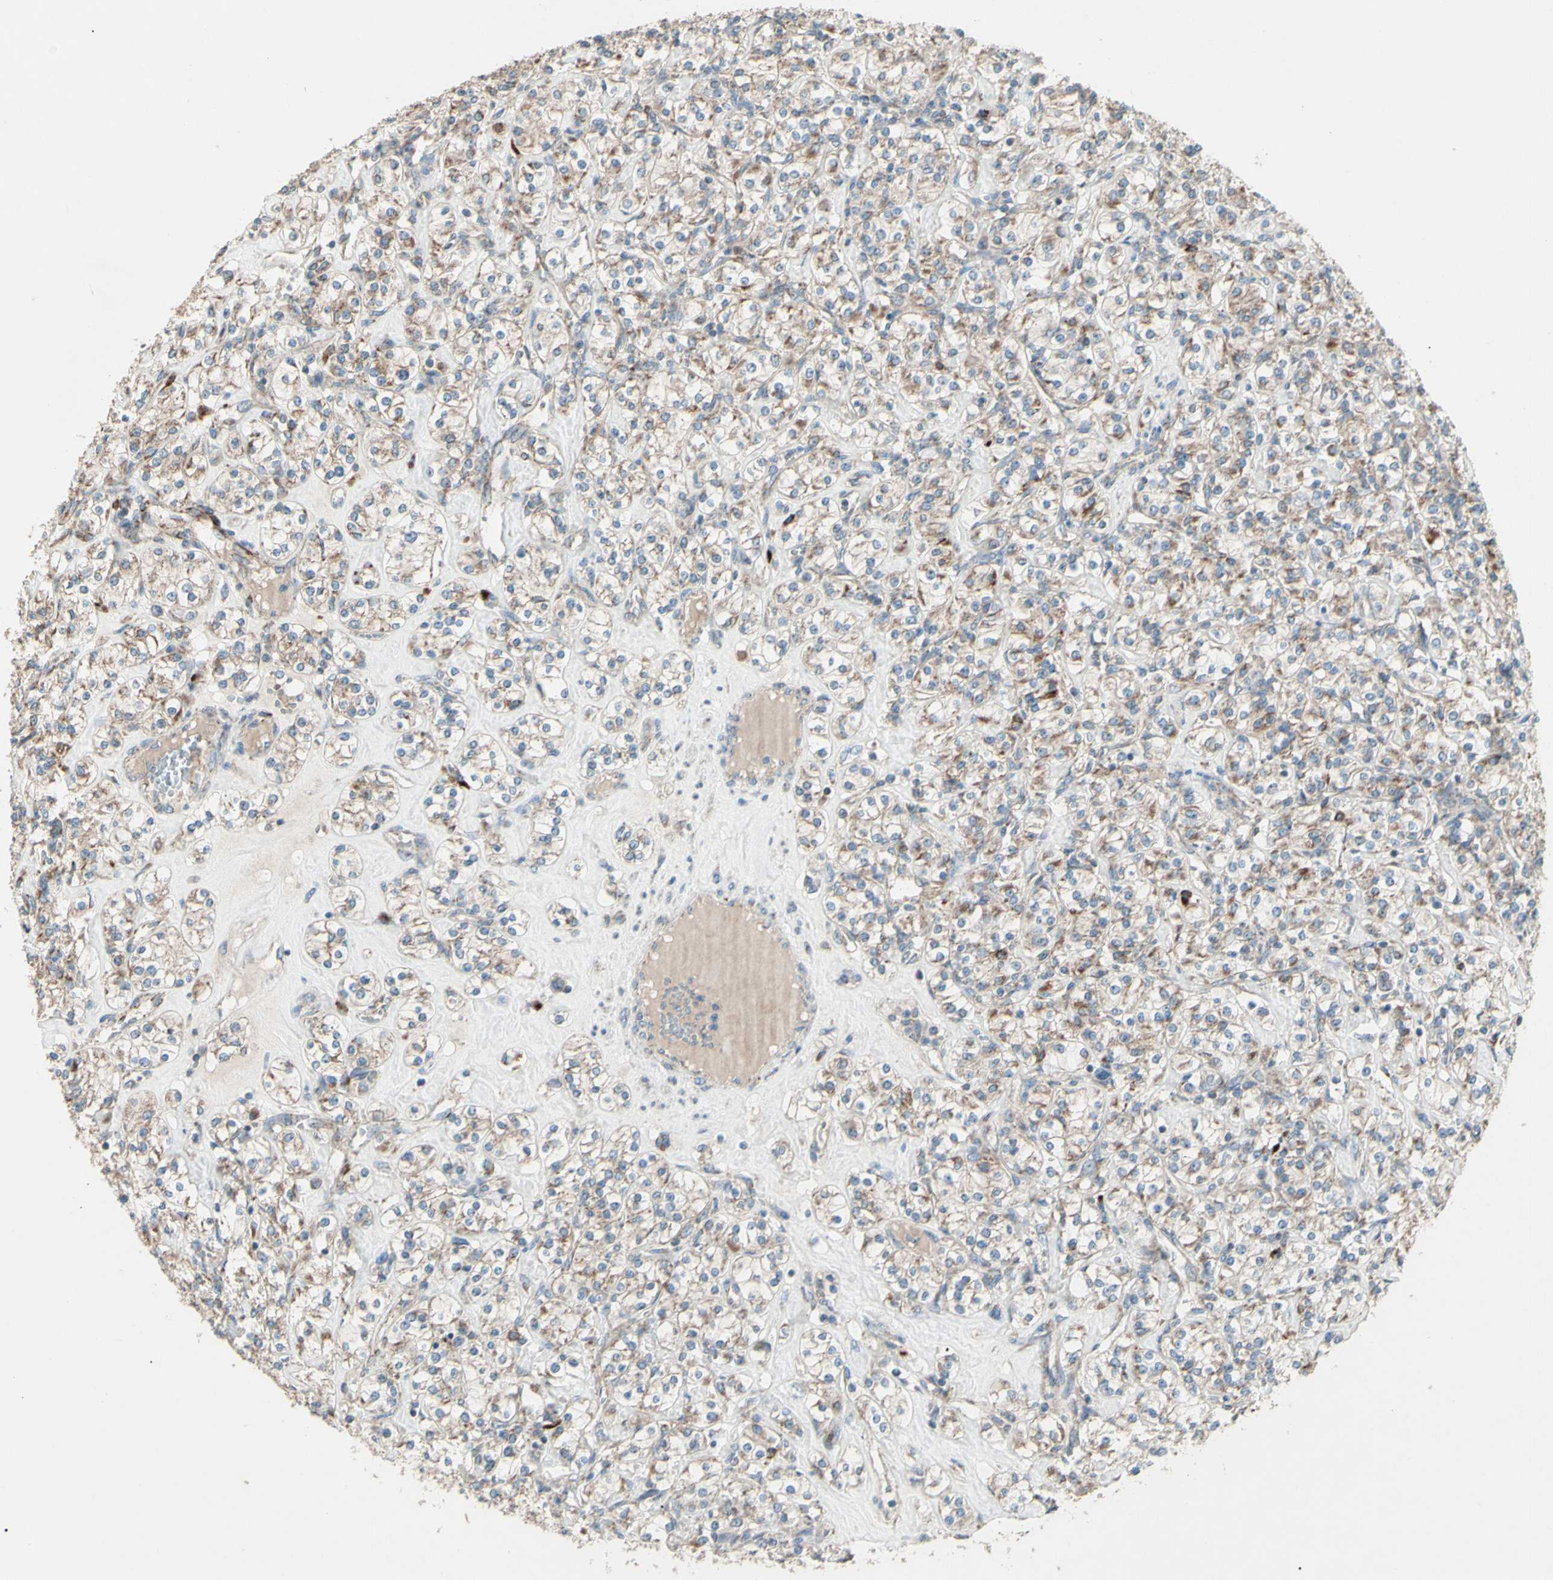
{"staining": {"intensity": "moderate", "quantity": "25%-75%", "location": "cytoplasmic/membranous"}, "tissue": "renal cancer", "cell_type": "Tumor cells", "image_type": "cancer", "snomed": [{"axis": "morphology", "description": "Adenocarcinoma, NOS"}, {"axis": "topography", "description": "Kidney"}], "caption": "Immunohistochemical staining of human renal adenocarcinoma demonstrates moderate cytoplasmic/membranous protein positivity in about 25%-75% of tumor cells.", "gene": "RHOT1", "patient": {"sex": "male", "age": 77}}